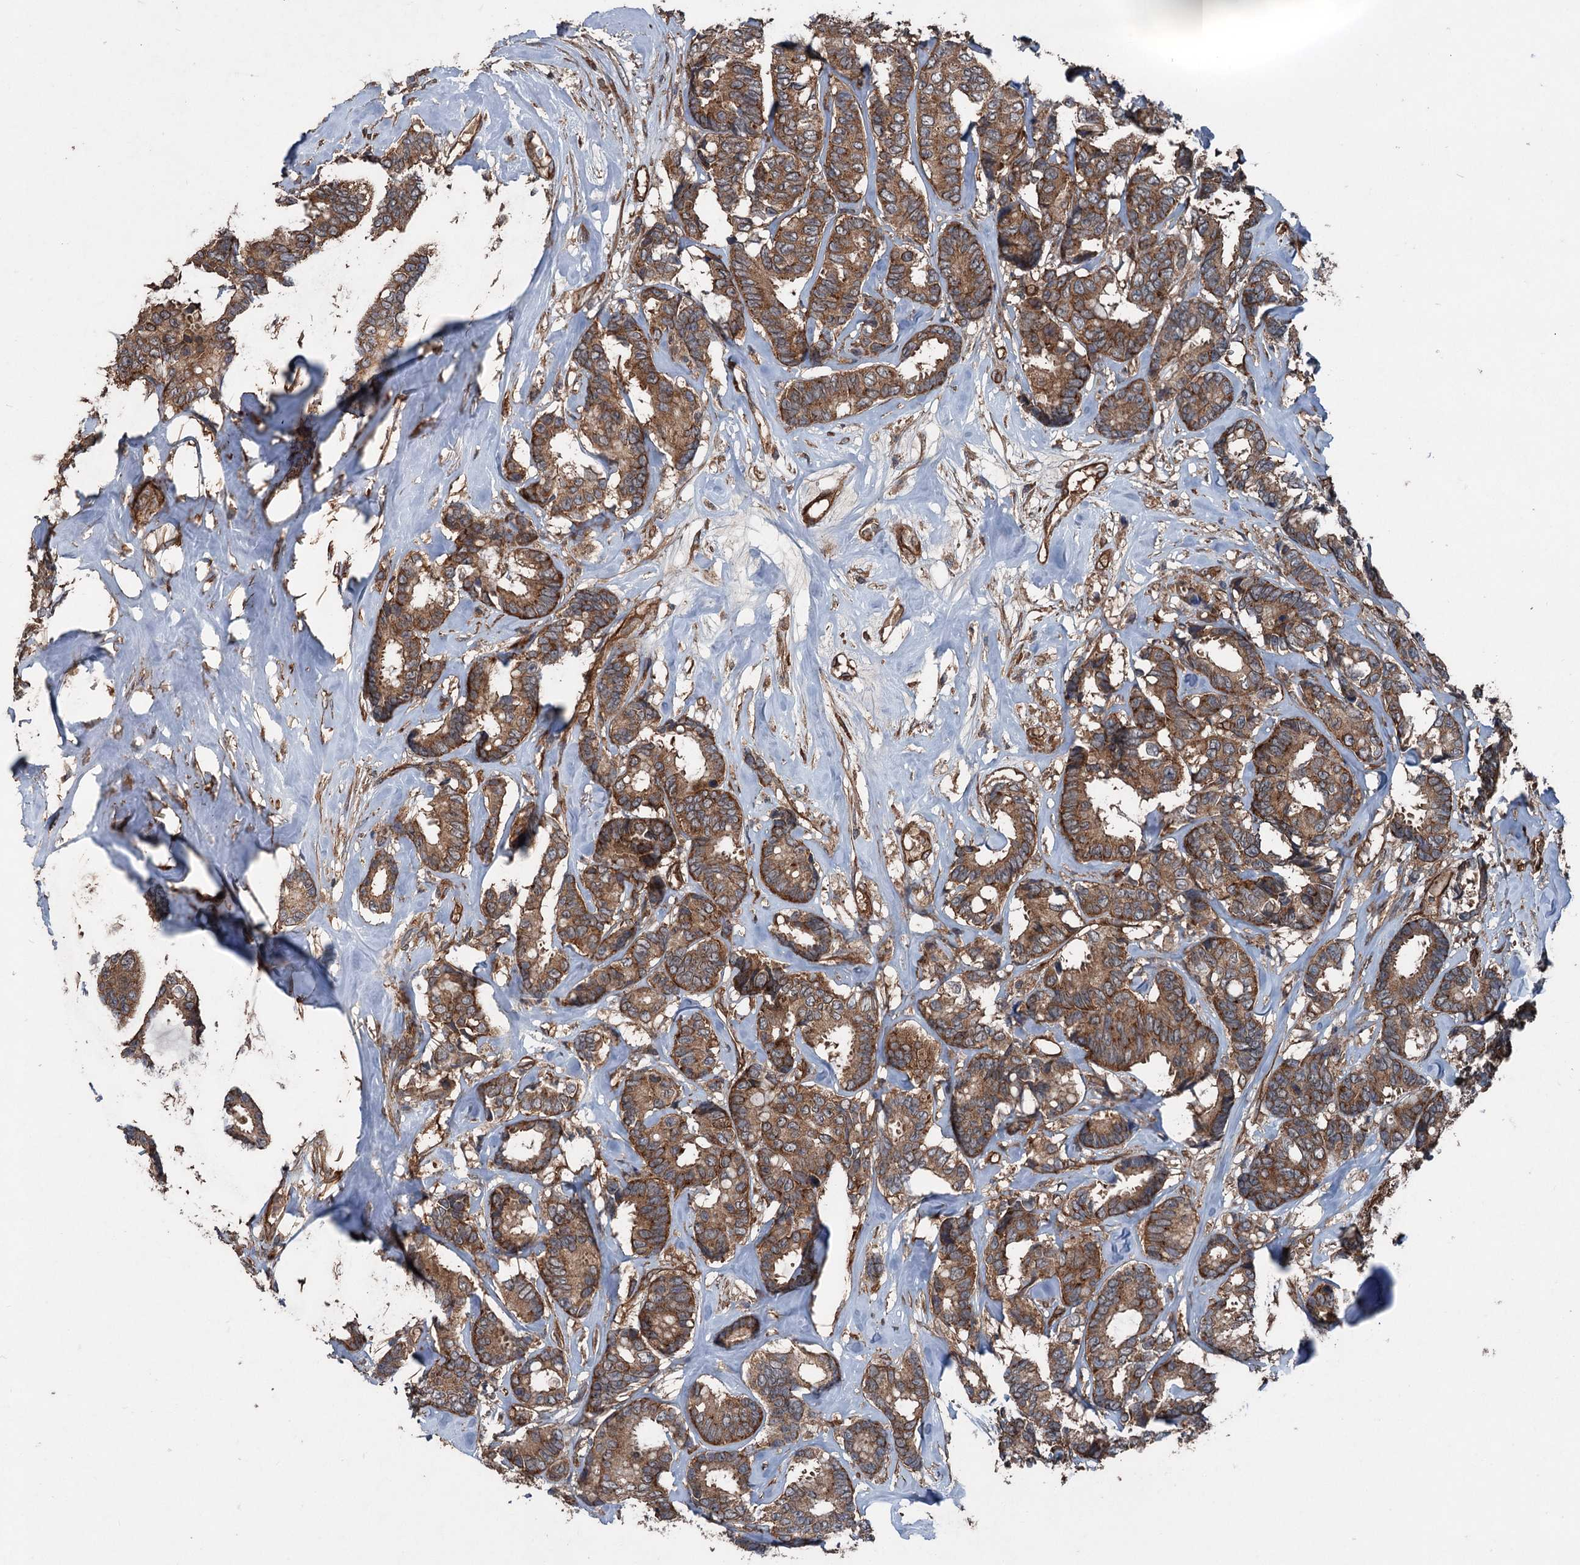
{"staining": {"intensity": "moderate", "quantity": ">75%", "location": "cytoplasmic/membranous"}, "tissue": "breast cancer", "cell_type": "Tumor cells", "image_type": "cancer", "snomed": [{"axis": "morphology", "description": "Duct carcinoma"}, {"axis": "topography", "description": "Breast"}], "caption": "Brown immunohistochemical staining in human breast invasive ductal carcinoma shows moderate cytoplasmic/membranous expression in approximately >75% of tumor cells.", "gene": "RNF214", "patient": {"sex": "female", "age": 87}}